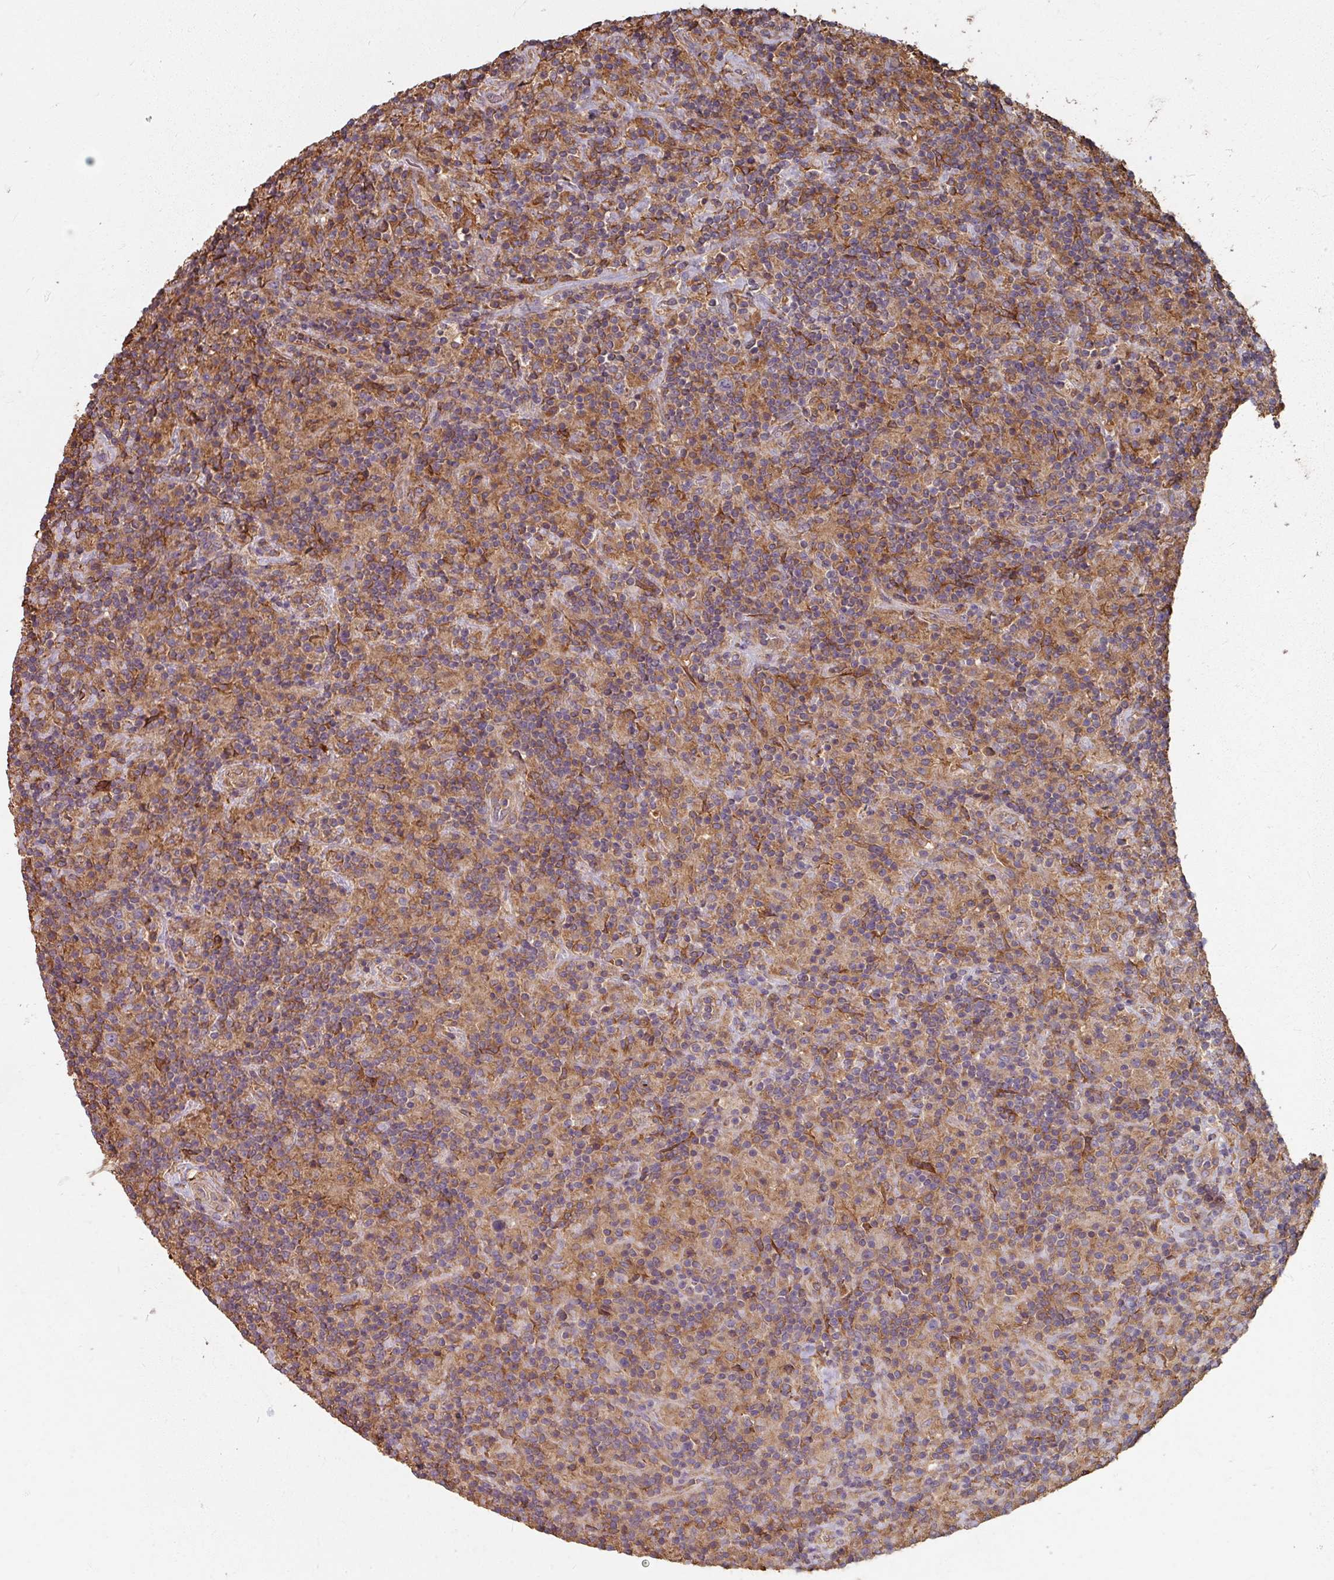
{"staining": {"intensity": "negative", "quantity": "none", "location": "none"}, "tissue": "lymphoma", "cell_type": "Tumor cells", "image_type": "cancer", "snomed": [{"axis": "morphology", "description": "Hodgkin's disease, NOS"}, {"axis": "topography", "description": "Lymph node"}], "caption": "DAB immunohistochemical staining of human Hodgkin's disease displays no significant staining in tumor cells.", "gene": "CCDC68", "patient": {"sex": "male", "age": 70}}